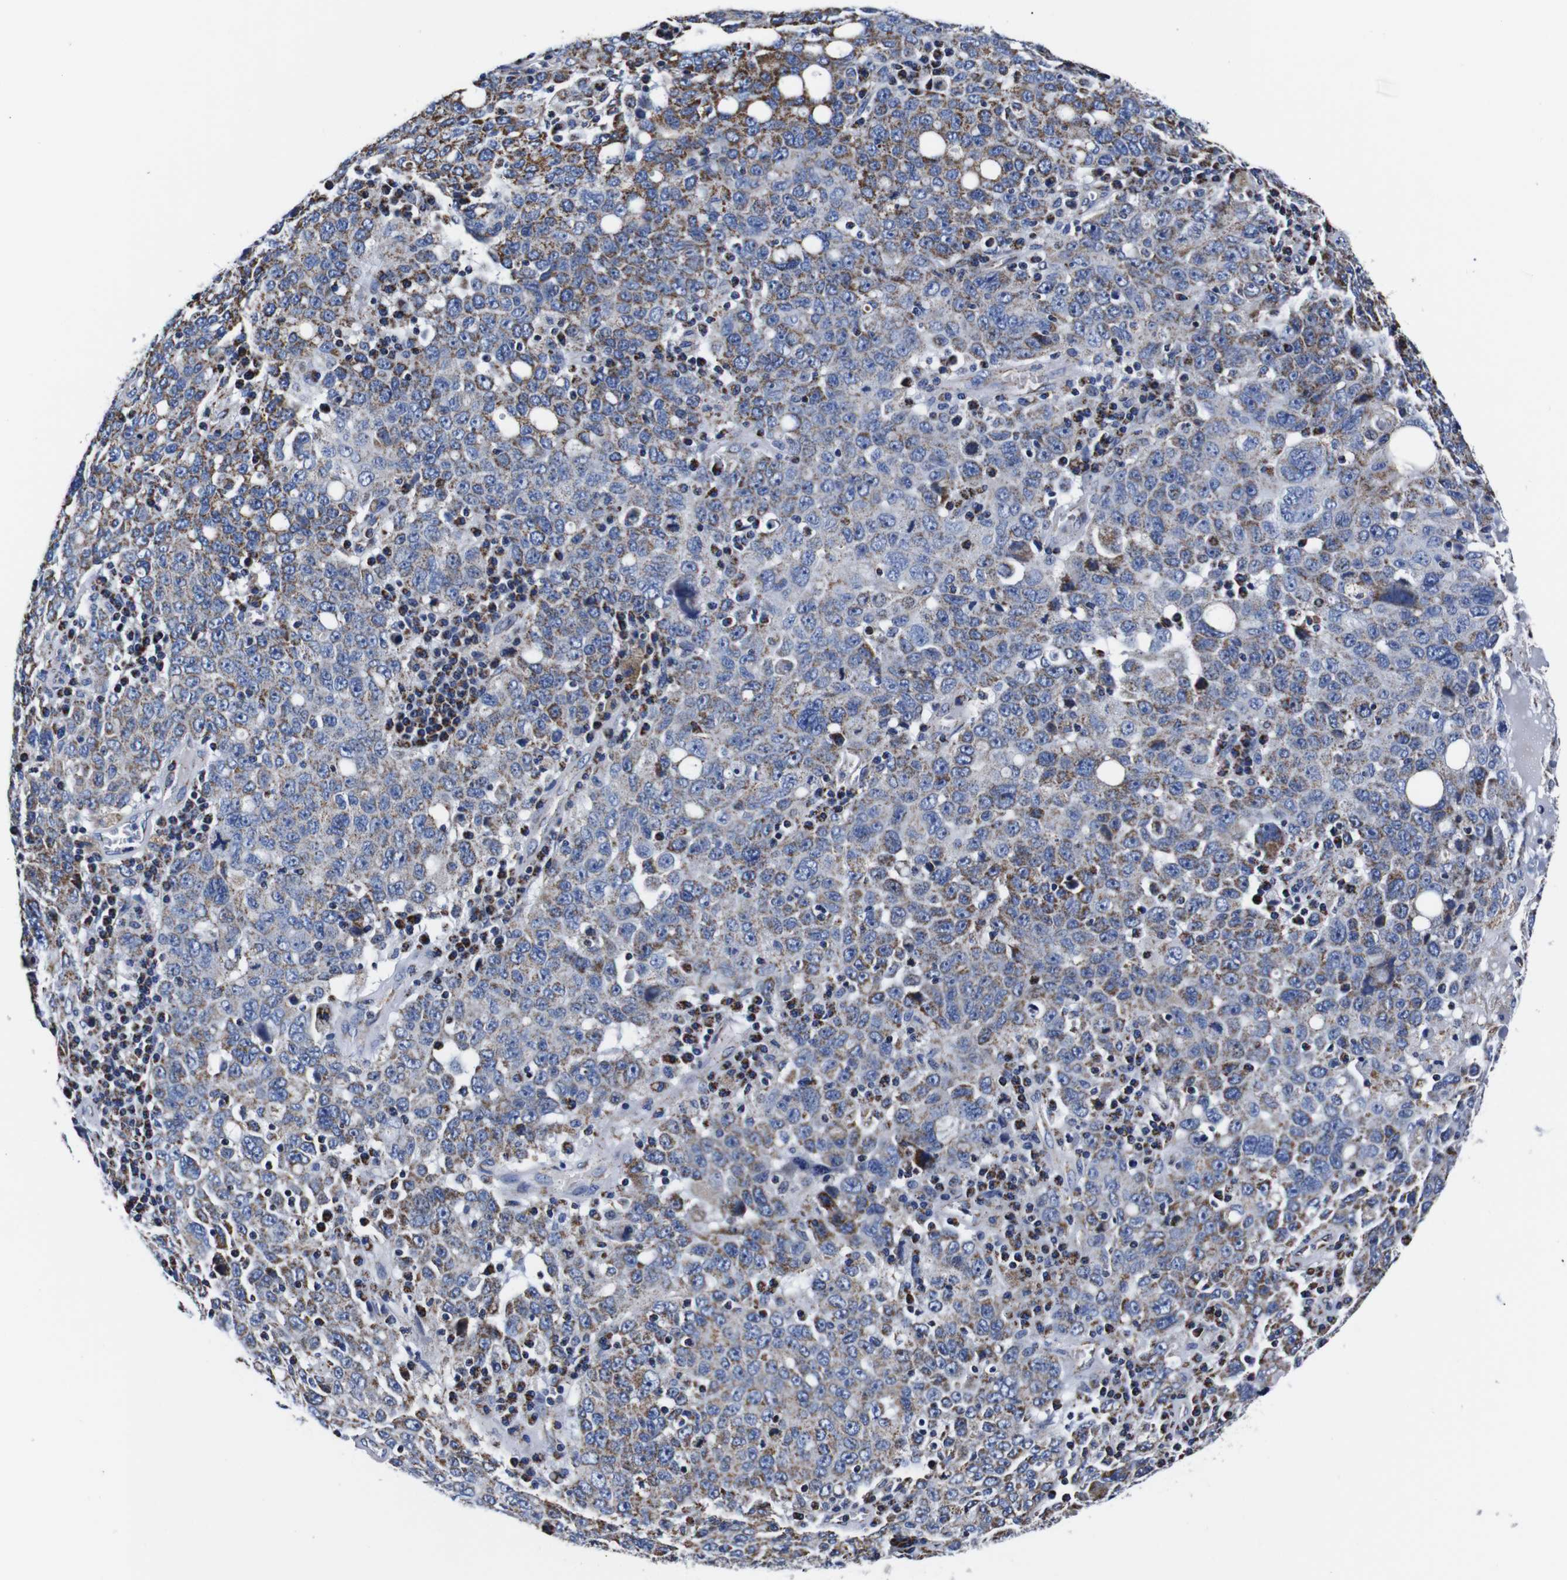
{"staining": {"intensity": "moderate", "quantity": "25%-75%", "location": "cytoplasmic/membranous"}, "tissue": "ovarian cancer", "cell_type": "Tumor cells", "image_type": "cancer", "snomed": [{"axis": "morphology", "description": "Carcinoma, endometroid"}, {"axis": "topography", "description": "Ovary"}], "caption": "Immunohistochemistry (IHC) histopathology image of human endometroid carcinoma (ovarian) stained for a protein (brown), which shows medium levels of moderate cytoplasmic/membranous staining in about 25%-75% of tumor cells.", "gene": "FKBP9", "patient": {"sex": "female", "age": 62}}